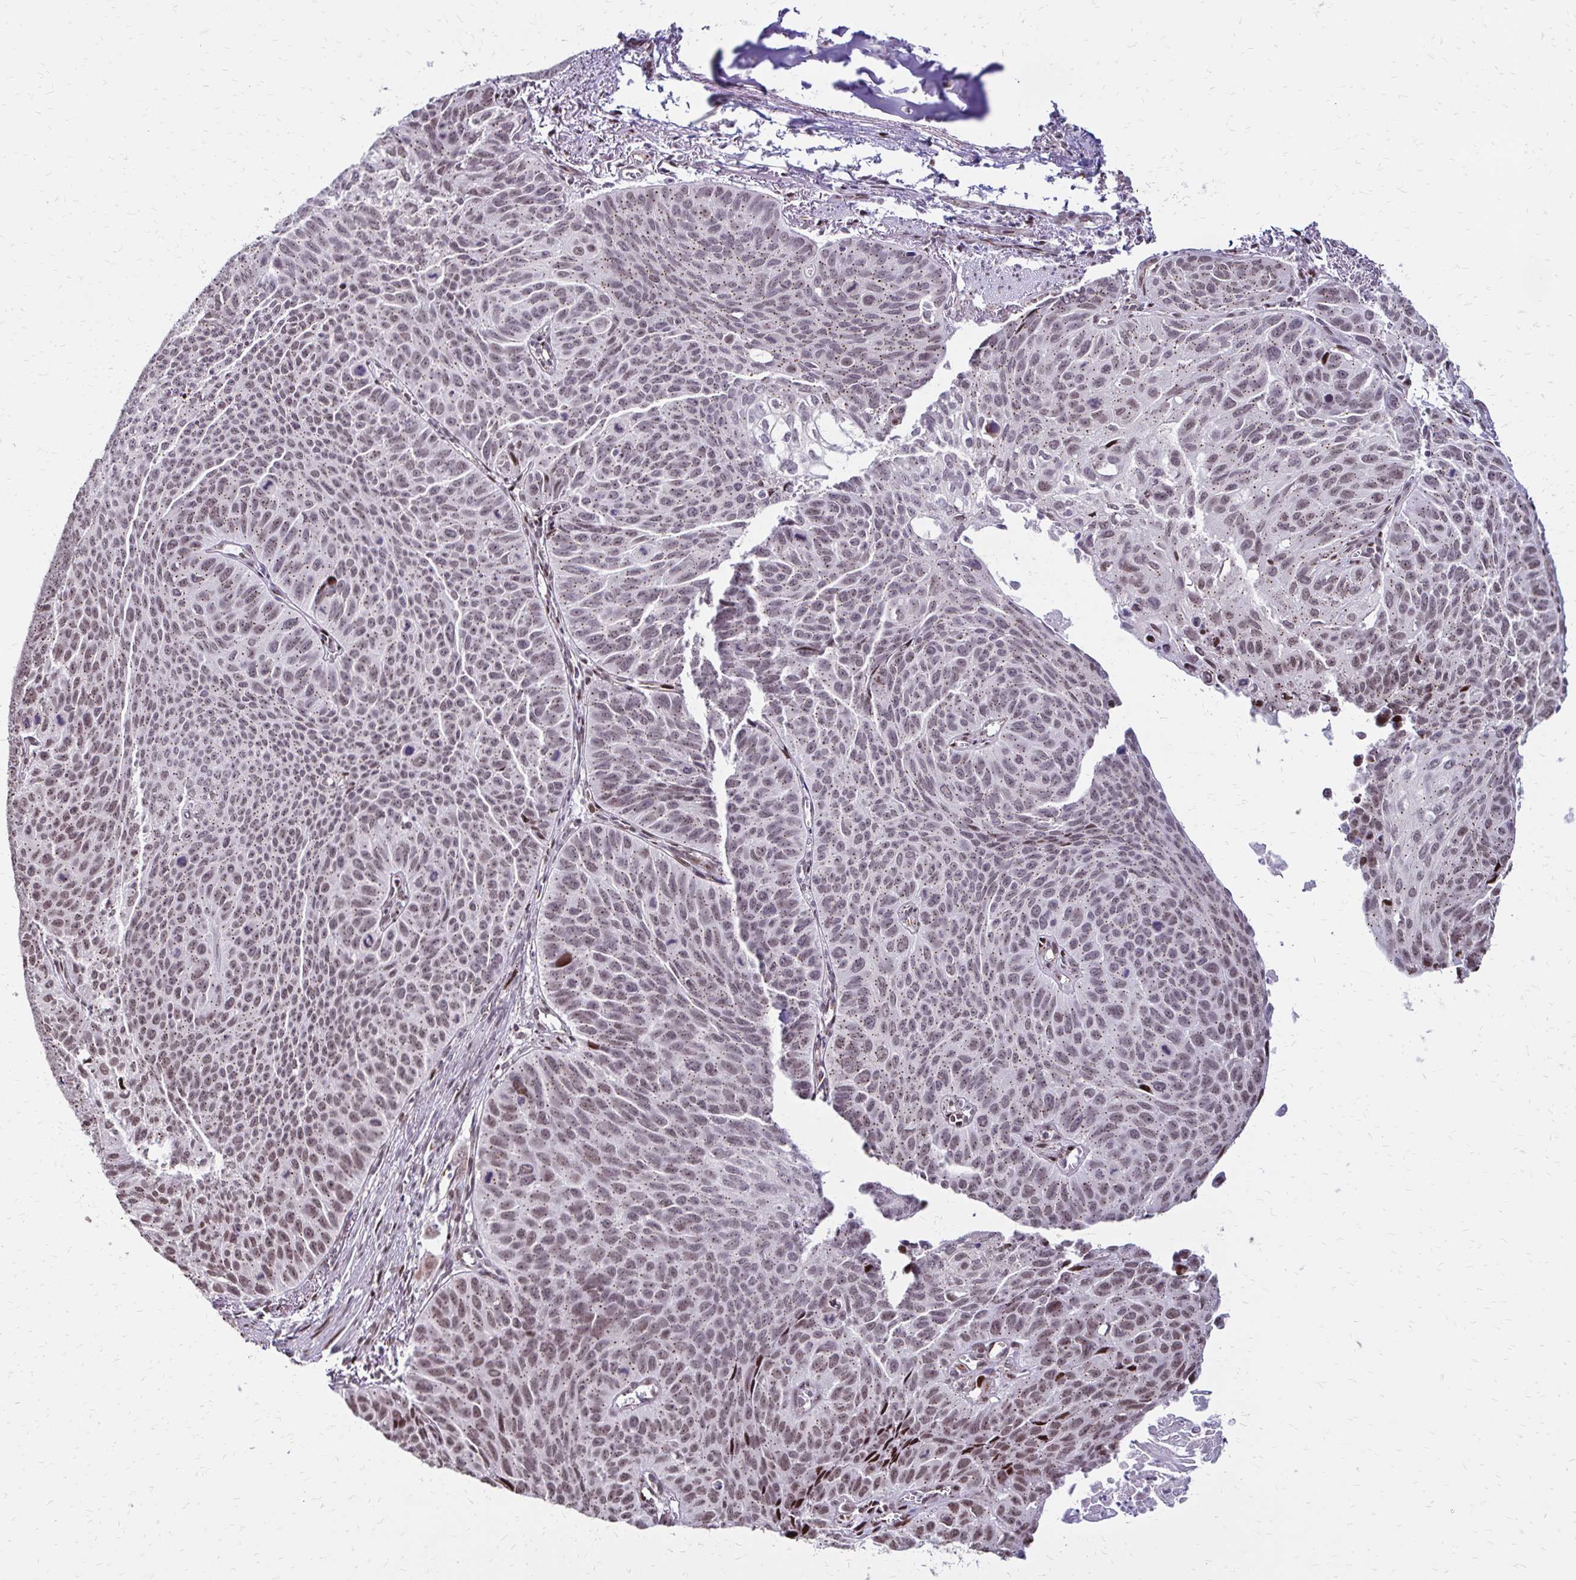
{"staining": {"intensity": "weak", "quantity": ">75%", "location": "cytoplasmic/membranous,nuclear"}, "tissue": "lung cancer", "cell_type": "Tumor cells", "image_type": "cancer", "snomed": [{"axis": "morphology", "description": "Squamous cell carcinoma, NOS"}, {"axis": "topography", "description": "Lung"}], "caption": "High-power microscopy captured an immunohistochemistry histopathology image of lung cancer (squamous cell carcinoma), revealing weak cytoplasmic/membranous and nuclear positivity in about >75% of tumor cells.", "gene": "TOB1", "patient": {"sex": "male", "age": 71}}